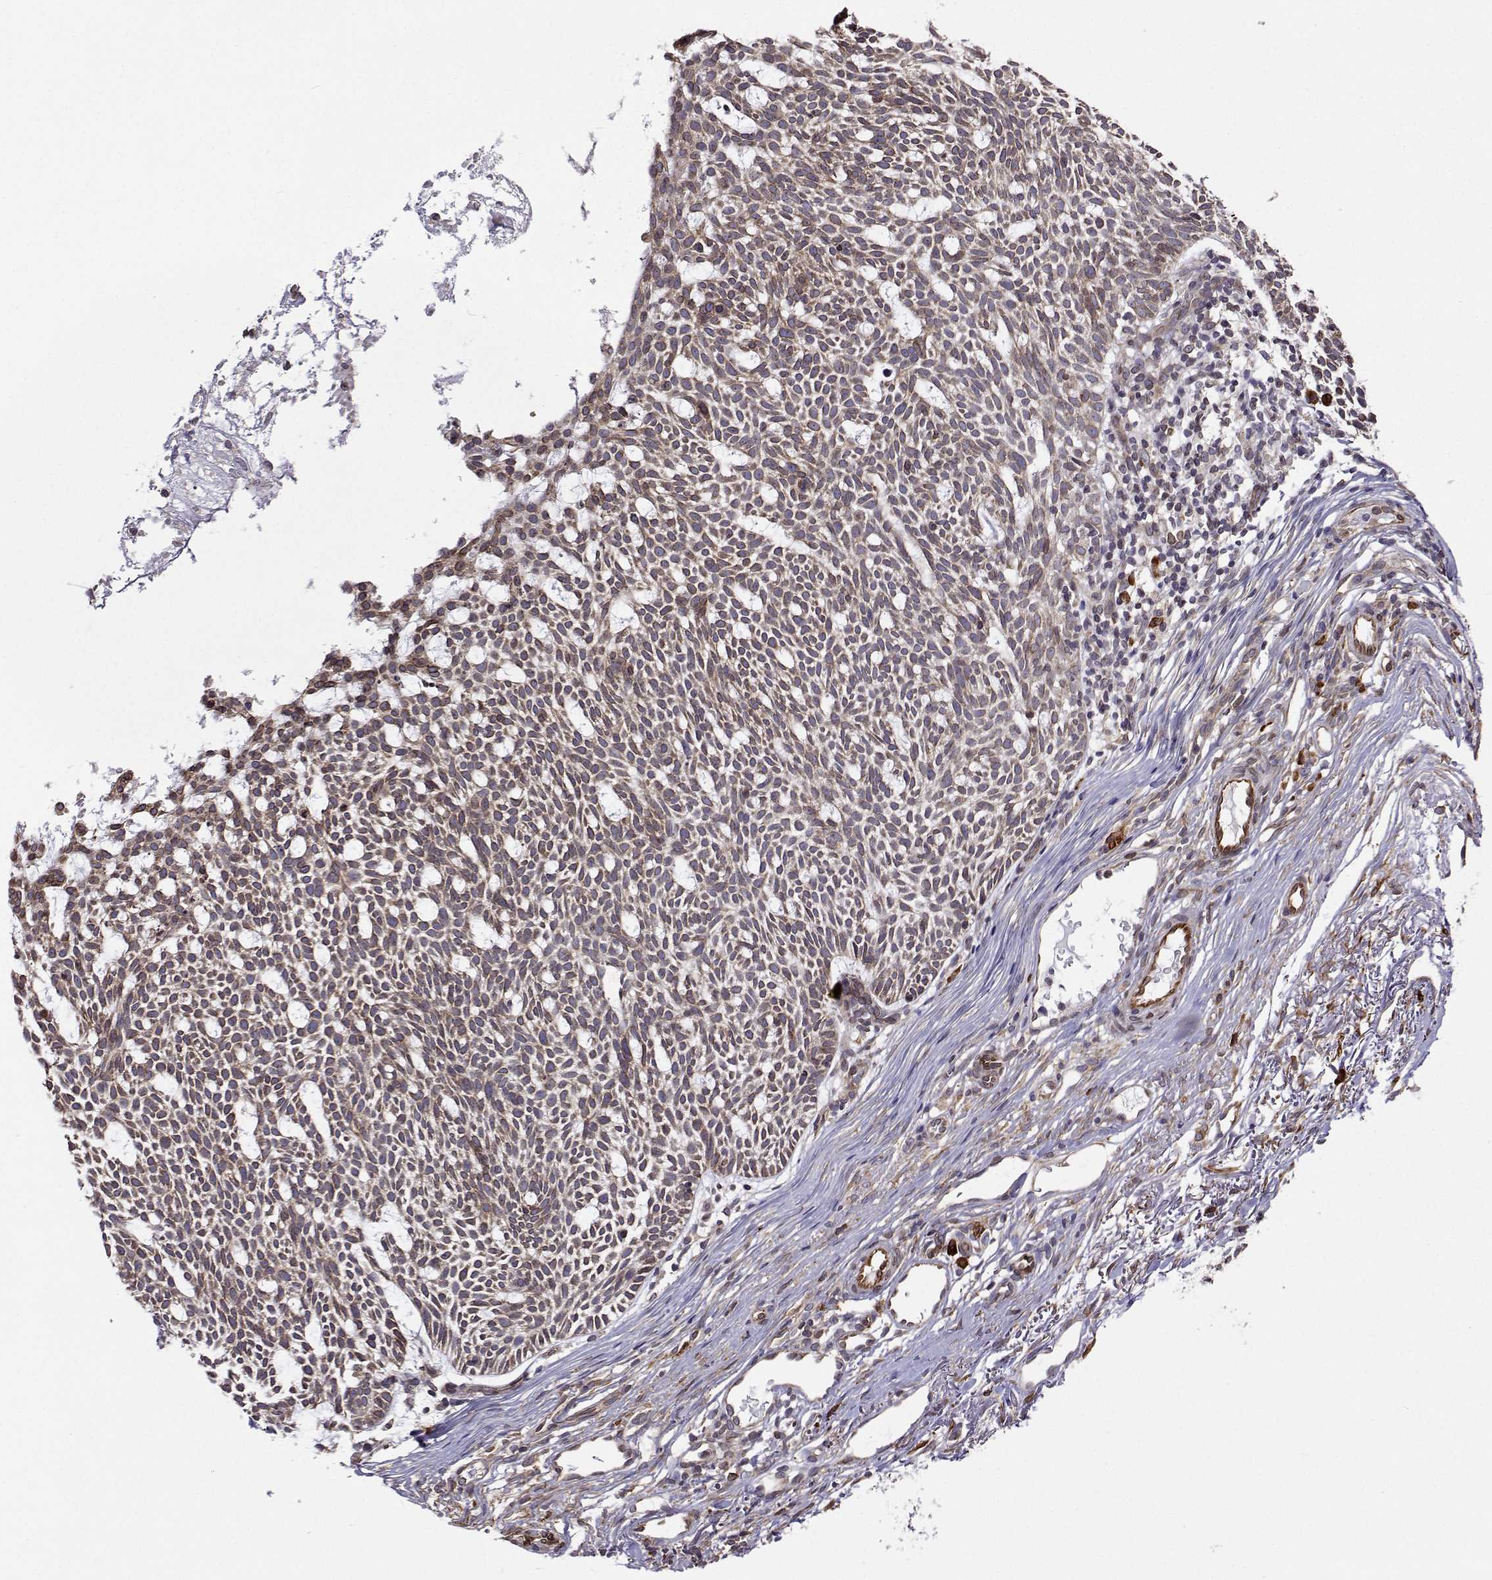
{"staining": {"intensity": "weak", "quantity": ">75%", "location": "cytoplasmic/membranous"}, "tissue": "skin cancer", "cell_type": "Tumor cells", "image_type": "cancer", "snomed": [{"axis": "morphology", "description": "Normal tissue, NOS"}, {"axis": "morphology", "description": "Basal cell carcinoma"}, {"axis": "topography", "description": "Skin"}], "caption": "An IHC photomicrograph of tumor tissue is shown. Protein staining in brown shows weak cytoplasmic/membranous positivity in skin basal cell carcinoma within tumor cells.", "gene": "PGRMC2", "patient": {"sex": "male", "age": 68}}